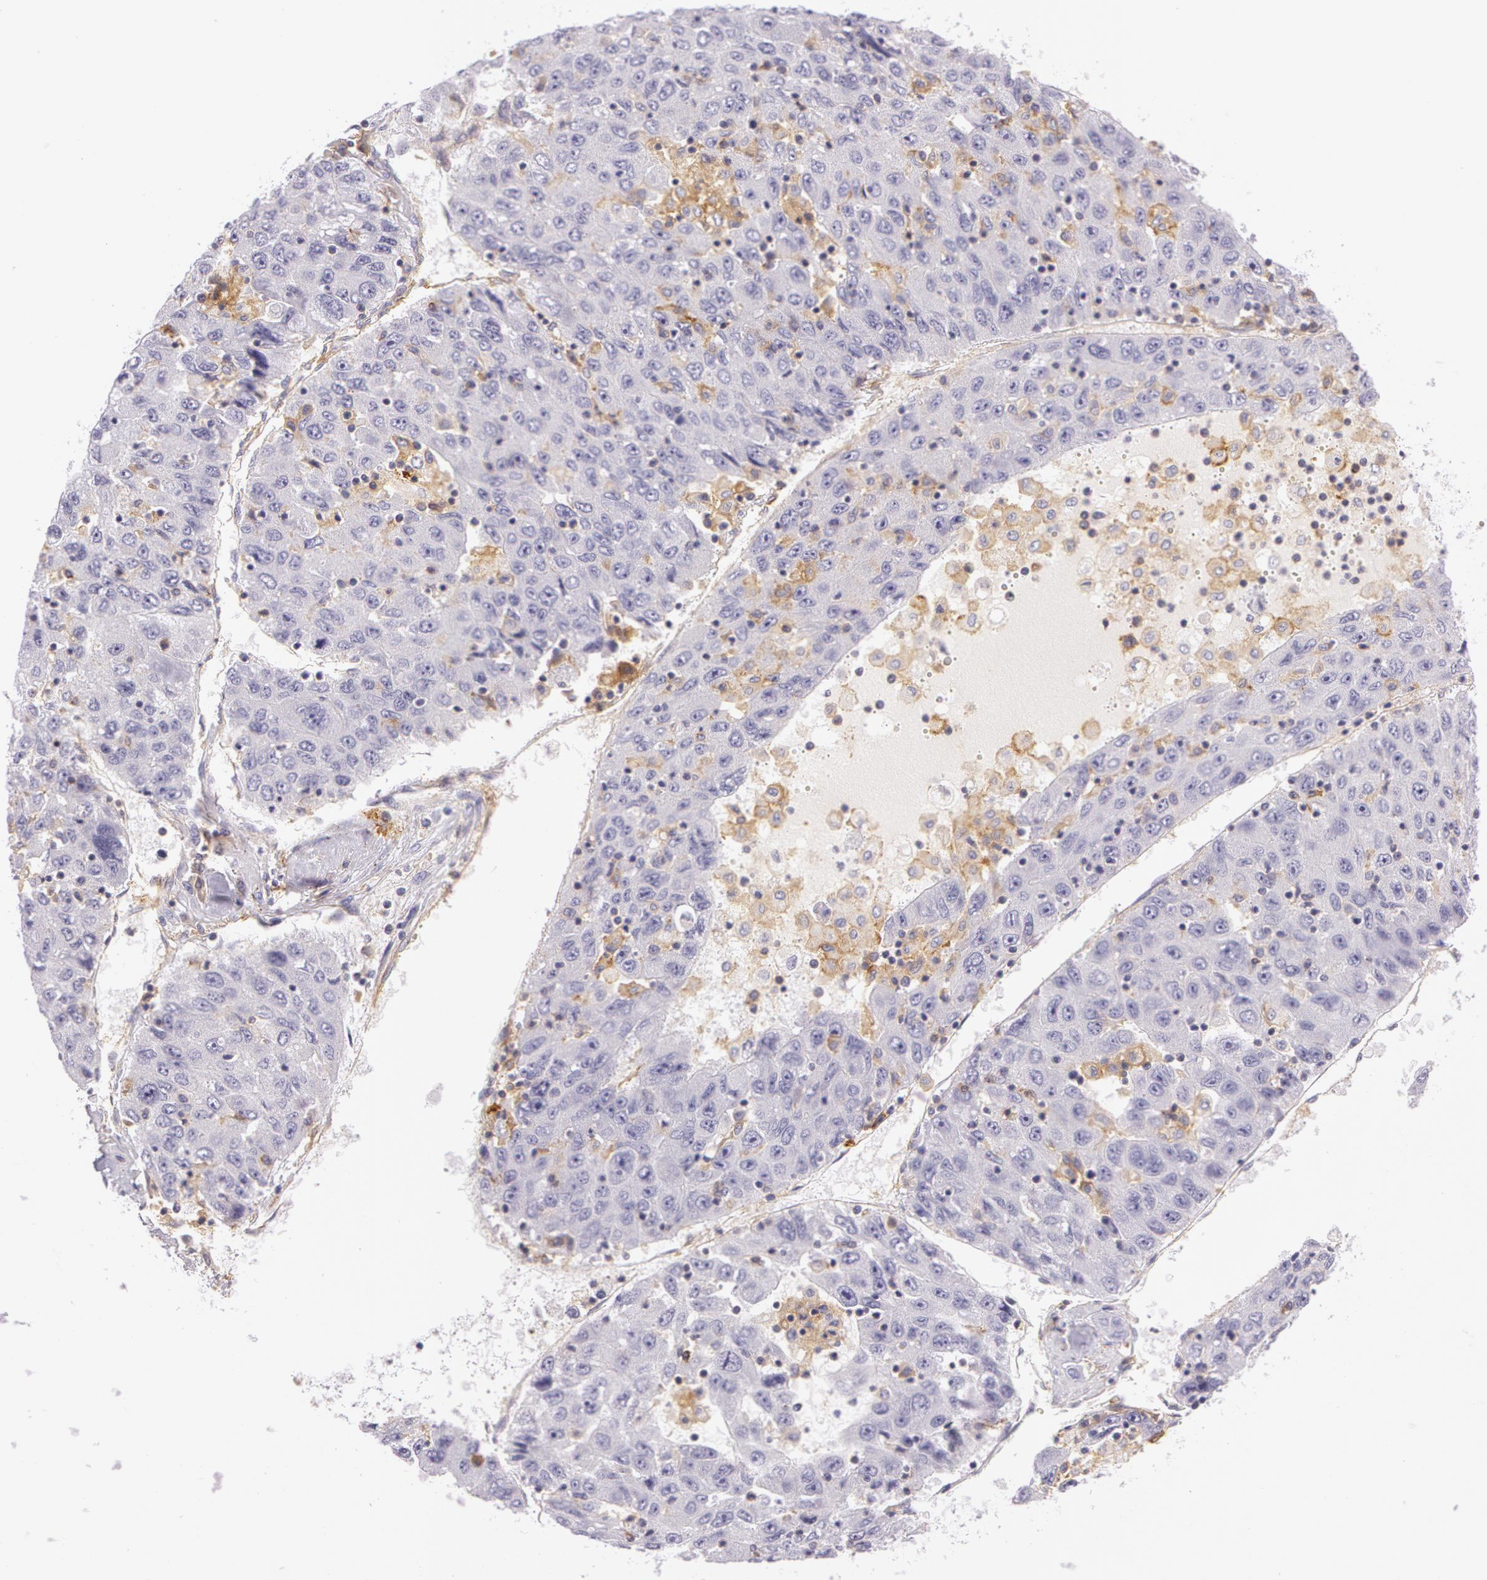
{"staining": {"intensity": "weak", "quantity": "<25%", "location": "cytoplasmic/membranous"}, "tissue": "liver cancer", "cell_type": "Tumor cells", "image_type": "cancer", "snomed": [{"axis": "morphology", "description": "Carcinoma, Hepatocellular, NOS"}, {"axis": "topography", "description": "Liver"}], "caption": "A photomicrograph of liver cancer stained for a protein reveals no brown staining in tumor cells.", "gene": "LY75", "patient": {"sex": "male", "age": 49}}